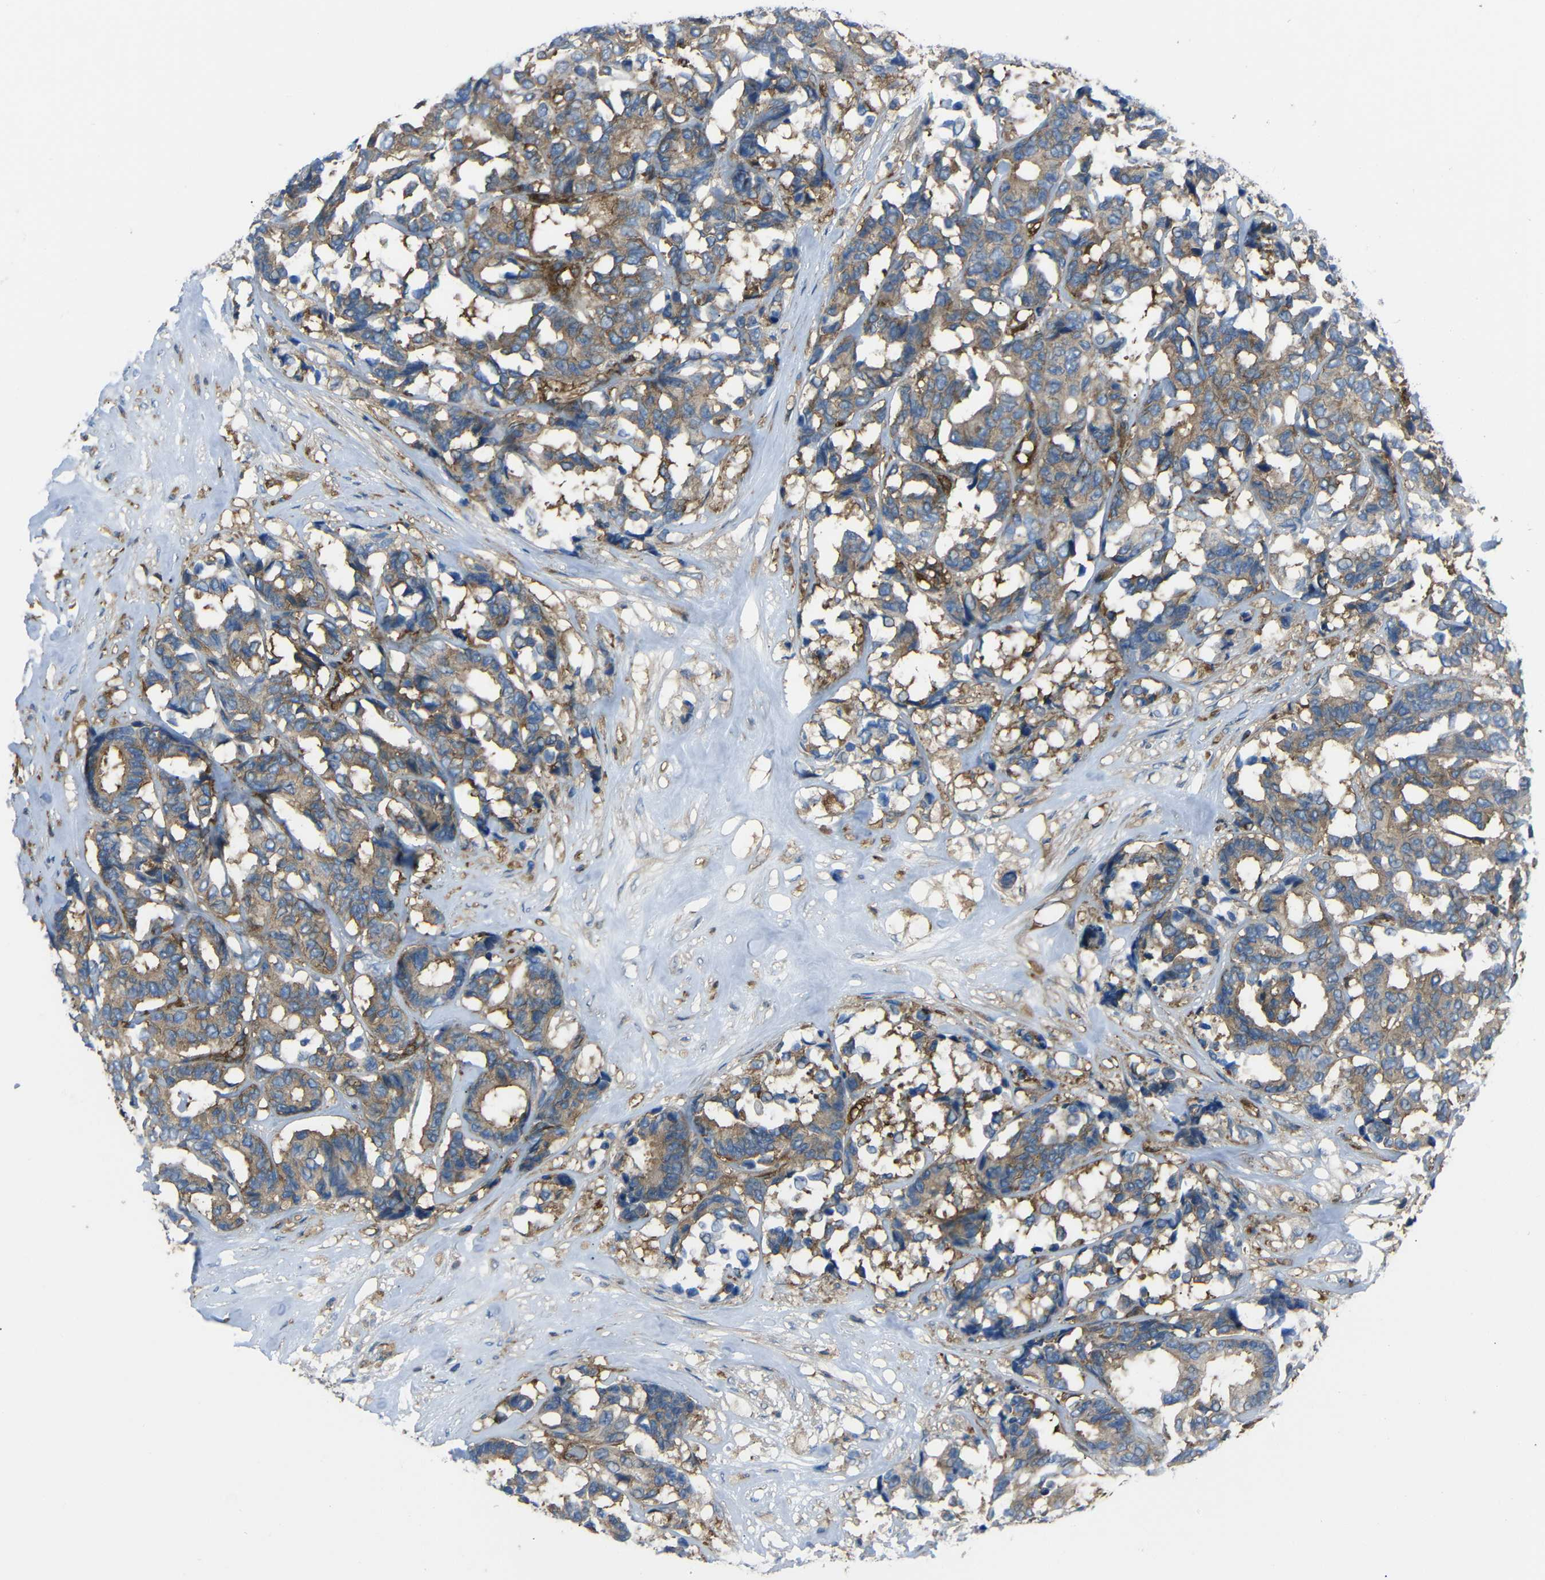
{"staining": {"intensity": "weak", "quantity": ">75%", "location": "cytoplasmic/membranous"}, "tissue": "breast cancer", "cell_type": "Tumor cells", "image_type": "cancer", "snomed": [{"axis": "morphology", "description": "Duct carcinoma"}, {"axis": "topography", "description": "Breast"}], "caption": "This image reveals immunohistochemistry (IHC) staining of intraductal carcinoma (breast), with low weak cytoplasmic/membranous positivity in approximately >75% of tumor cells.", "gene": "ARHGEF1", "patient": {"sex": "female", "age": 87}}